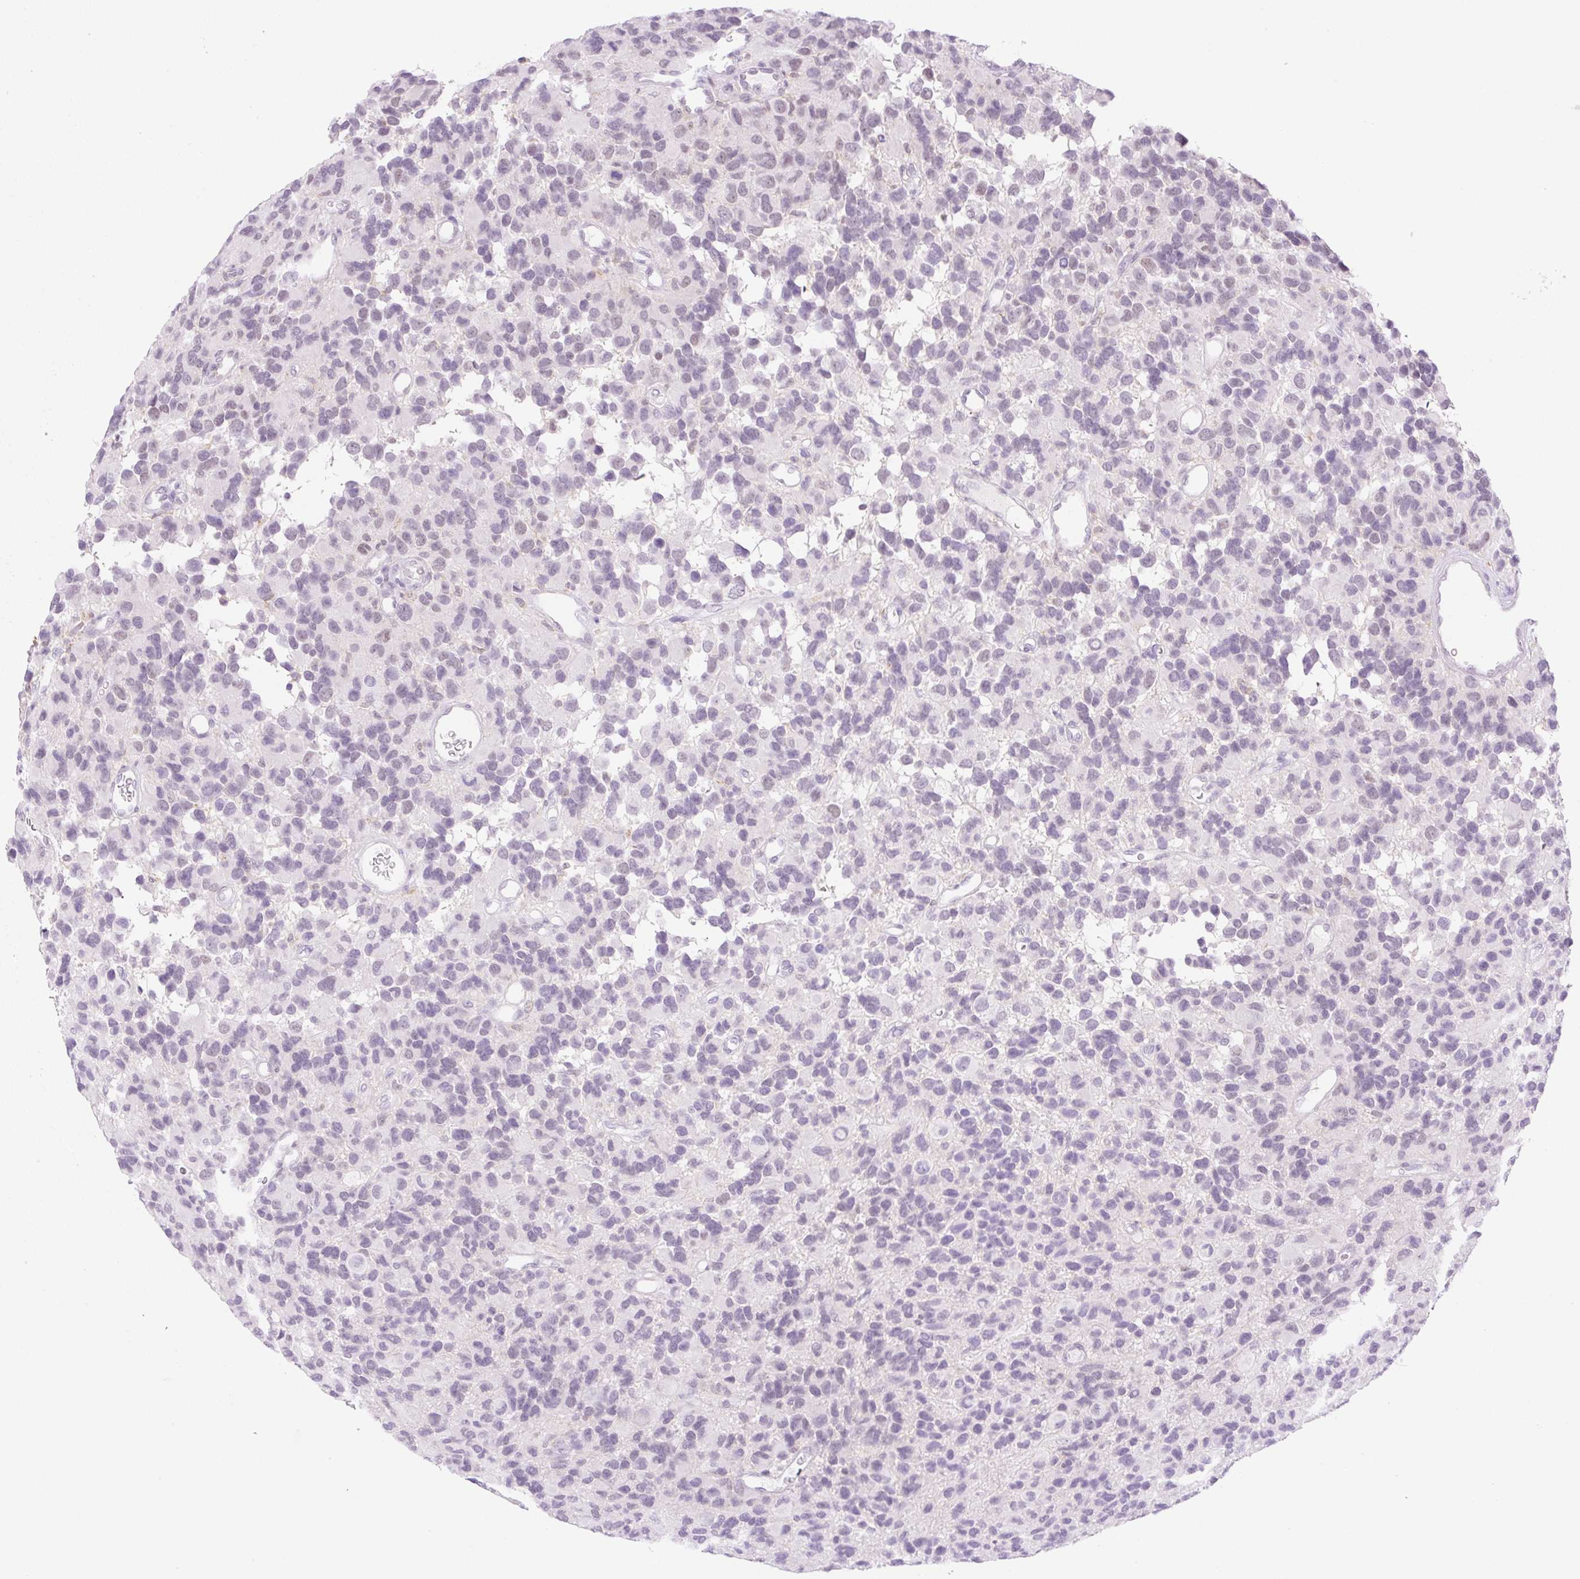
{"staining": {"intensity": "weak", "quantity": "<25%", "location": "nuclear"}, "tissue": "glioma", "cell_type": "Tumor cells", "image_type": "cancer", "snomed": [{"axis": "morphology", "description": "Glioma, malignant, High grade"}, {"axis": "topography", "description": "Brain"}], "caption": "This is an IHC image of human malignant high-grade glioma. There is no staining in tumor cells.", "gene": "PALM3", "patient": {"sex": "male", "age": 77}}